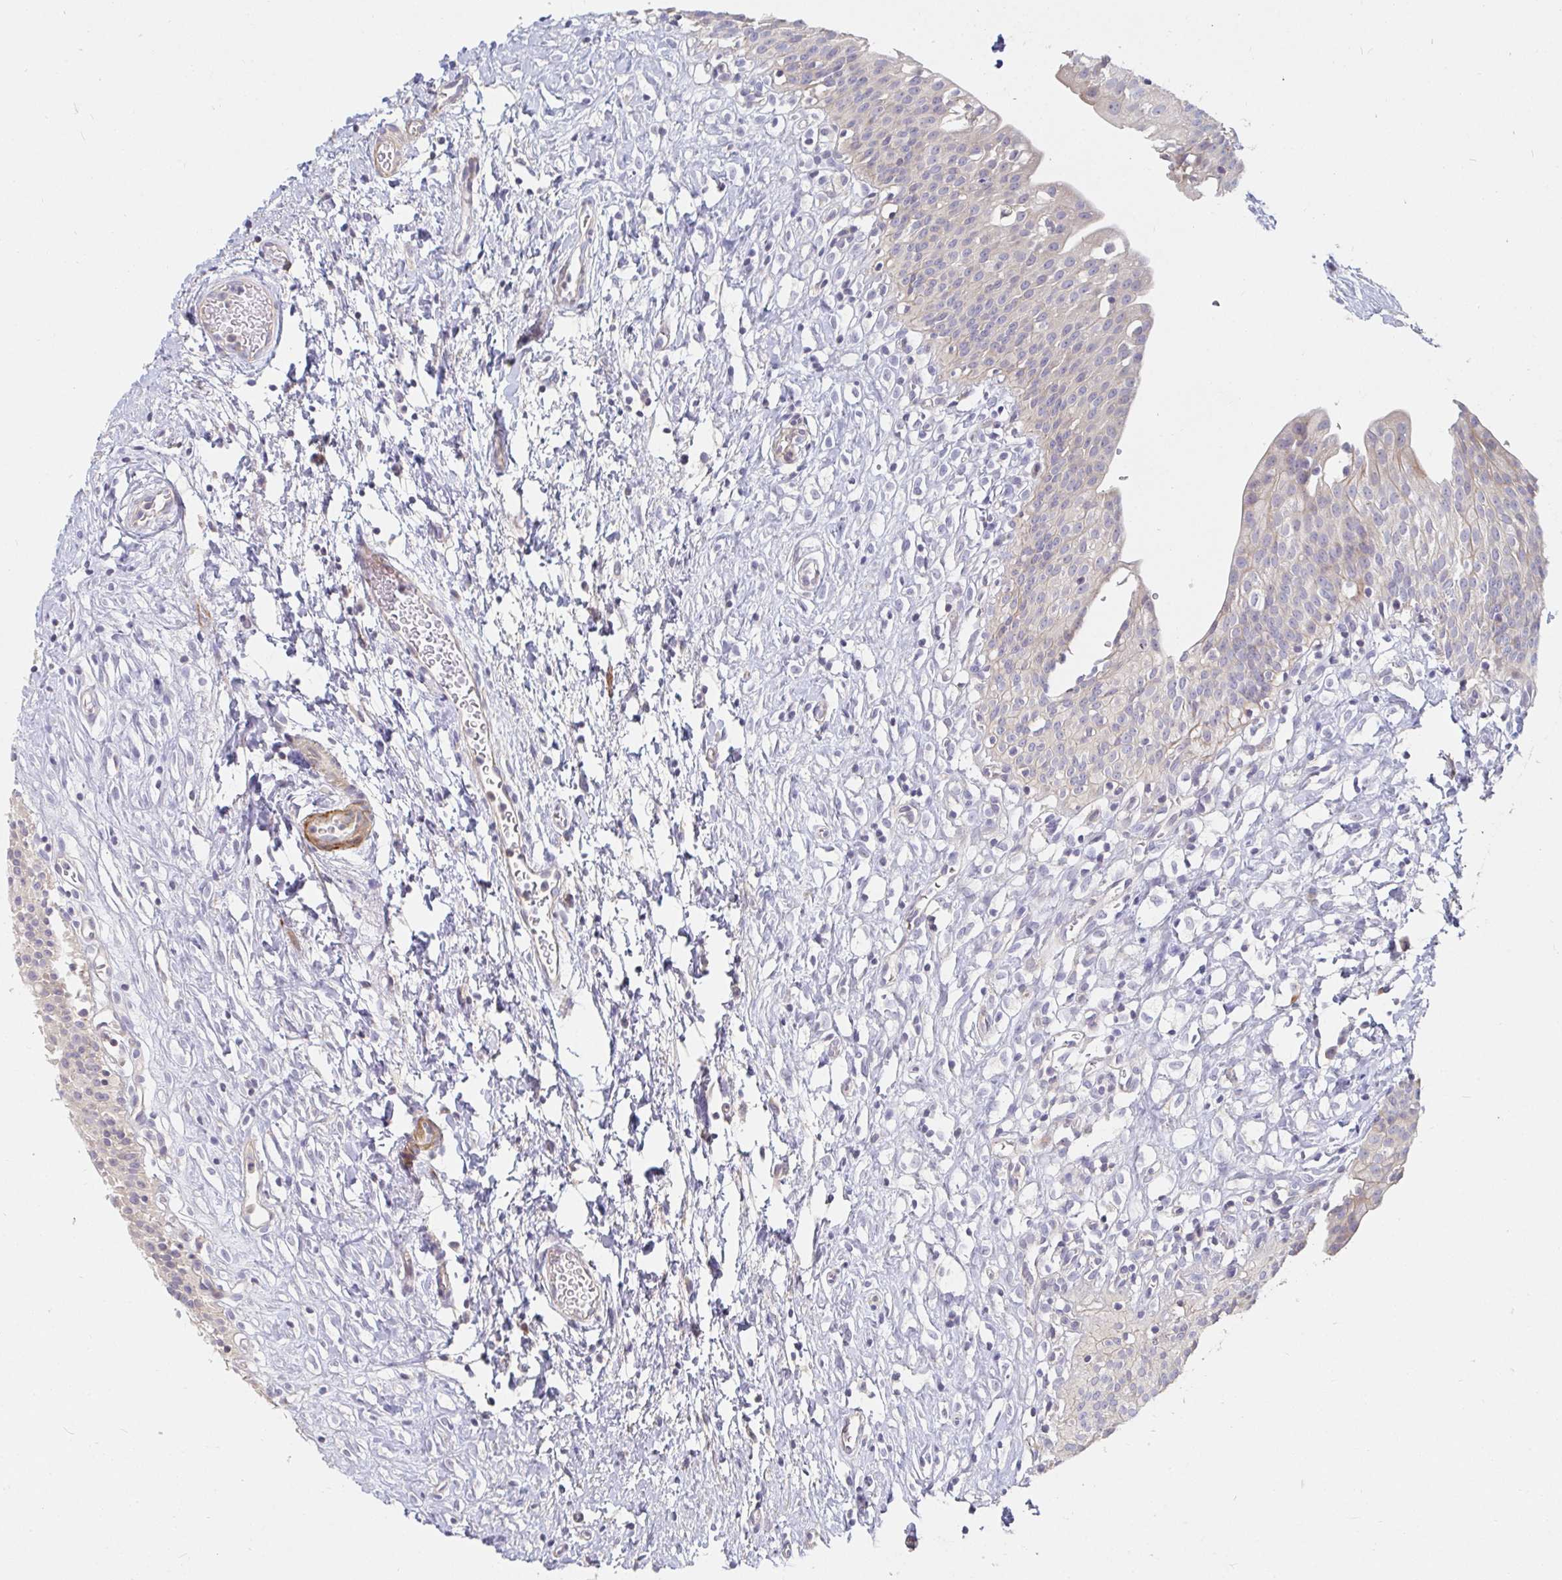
{"staining": {"intensity": "negative", "quantity": "none", "location": "none"}, "tissue": "urinary bladder", "cell_type": "Urothelial cells", "image_type": "normal", "snomed": [{"axis": "morphology", "description": "Normal tissue, NOS"}, {"axis": "topography", "description": "Urinary bladder"}], "caption": "This is a histopathology image of IHC staining of normal urinary bladder, which shows no expression in urothelial cells. (DAB immunohistochemistry (IHC) visualized using brightfield microscopy, high magnification).", "gene": "SSH2", "patient": {"sex": "male", "age": 51}}